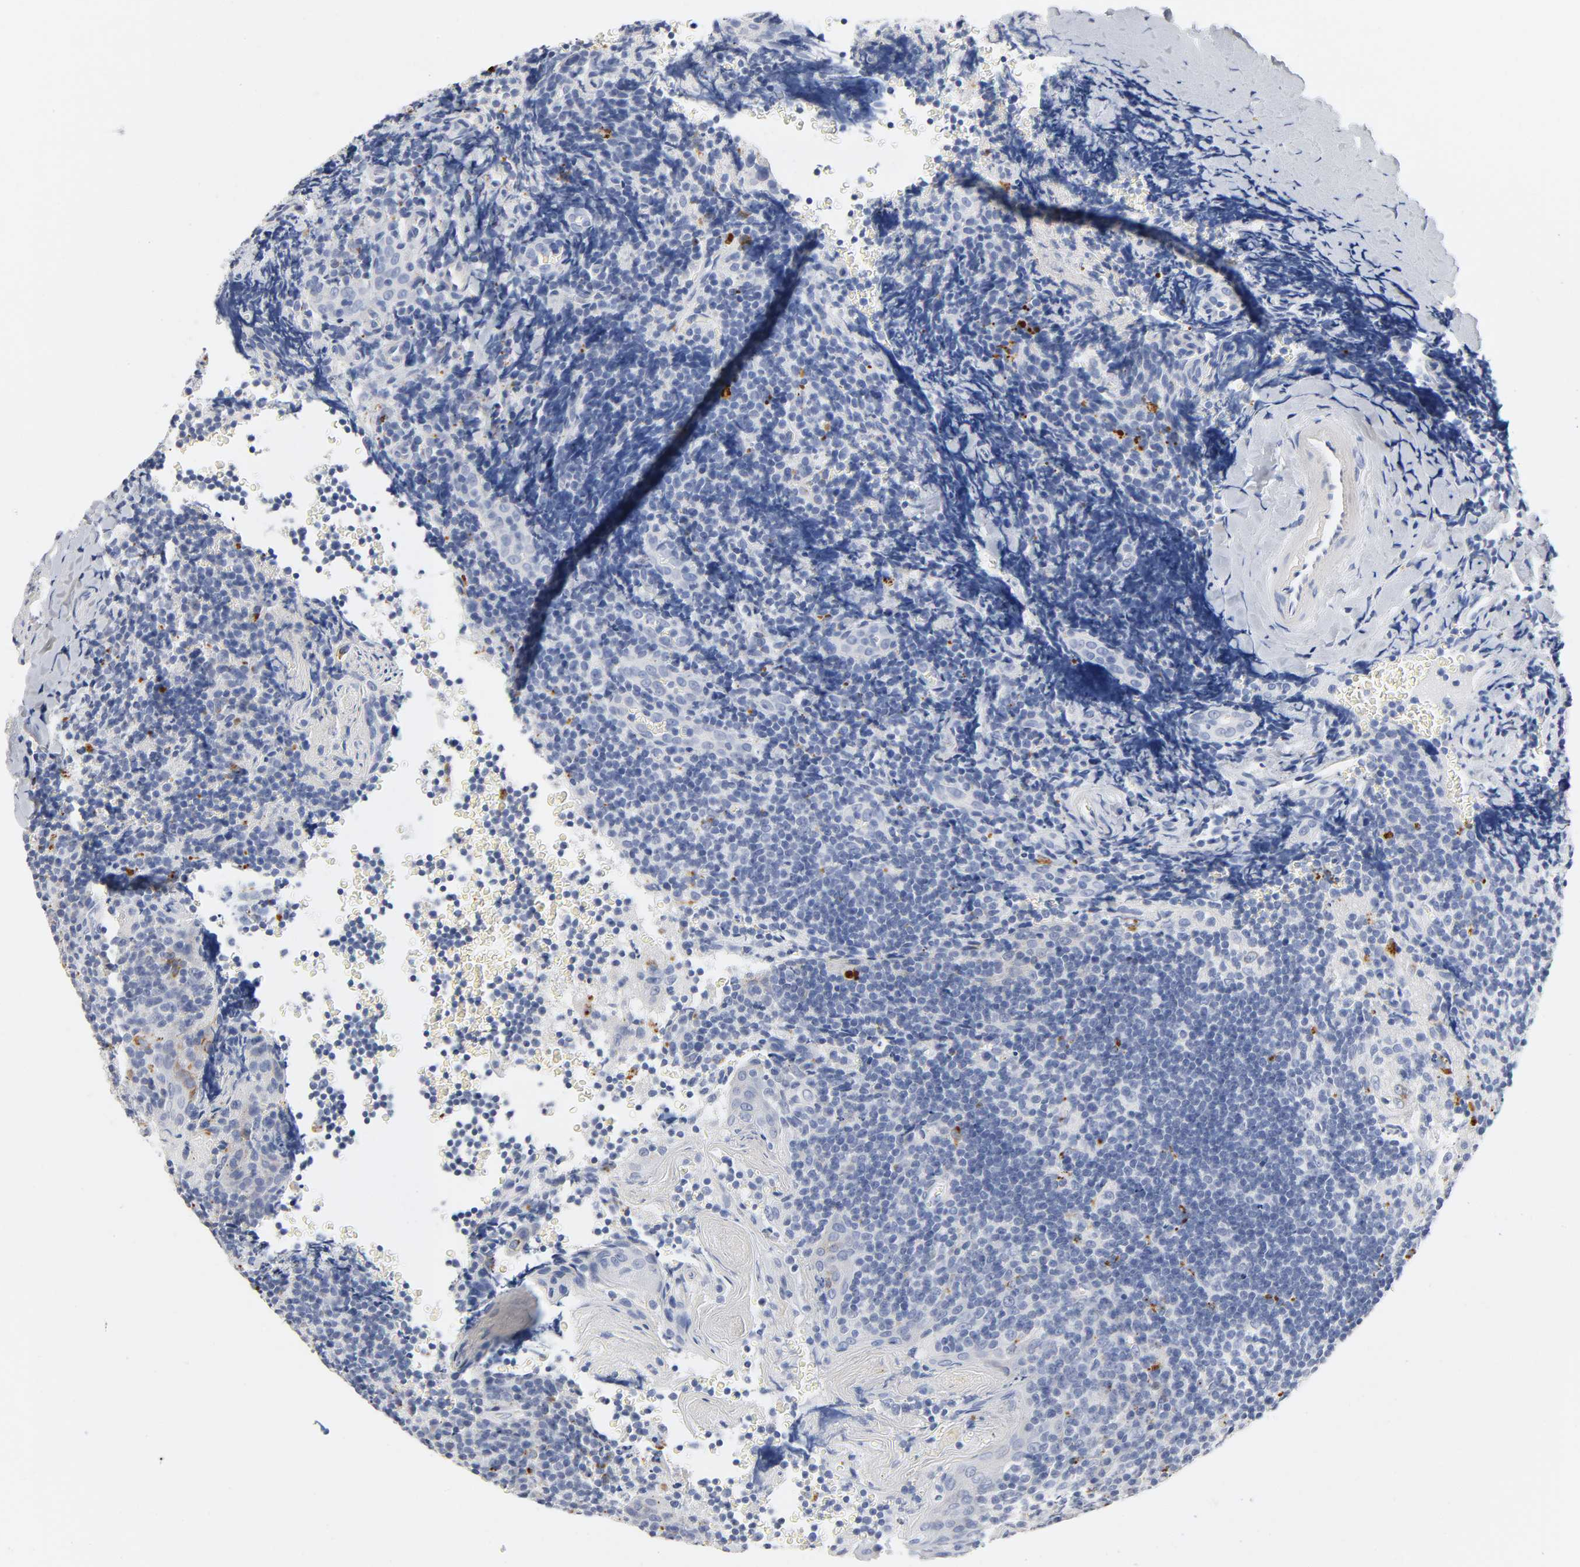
{"staining": {"intensity": "negative", "quantity": "none", "location": "none"}, "tissue": "tonsil", "cell_type": "Germinal center cells", "image_type": "normal", "snomed": [{"axis": "morphology", "description": "Normal tissue, NOS"}, {"axis": "topography", "description": "Tonsil"}], "caption": "DAB immunohistochemical staining of benign tonsil shows no significant staining in germinal center cells. (DAB (3,3'-diaminobenzidine) immunohistochemistry (IHC) visualized using brightfield microscopy, high magnification).", "gene": "PLP1", "patient": {"sex": "male", "age": 20}}